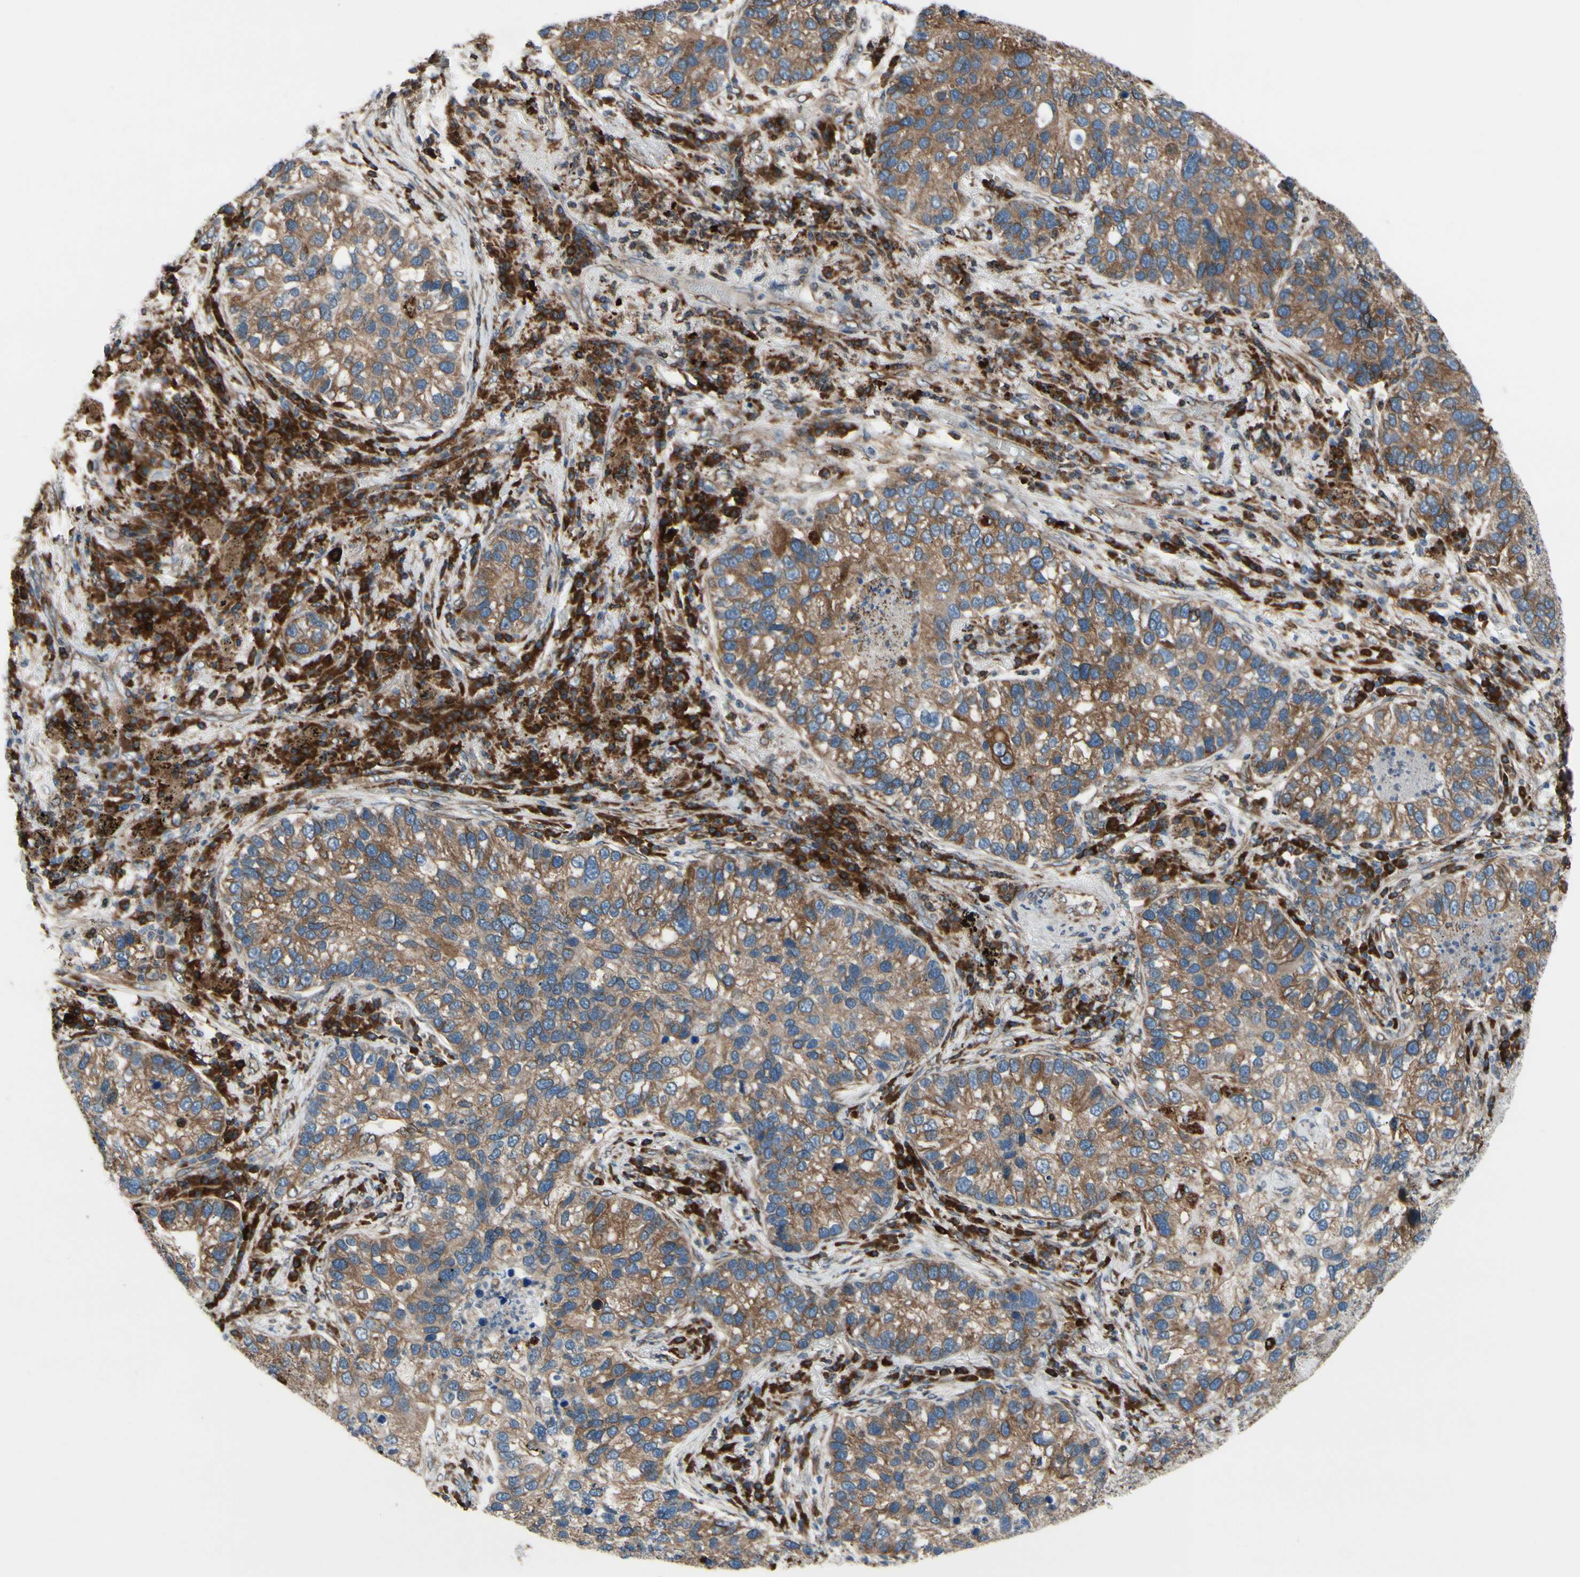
{"staining": {"intensity": "moderate", "quantity": ">75%", "location": "cytoplasmic/membranous"}, "tissue": "lung cancer", "cell_type": "Tumor cells", "image_type": "cancer", "snomed": [{"axis": "morphology", "description": "Normal tissue, NOS"}, {"axis": "morphology", "description": "Adenocarcinoma, NOS"}, {"axis": "topography", "description": "Bronchus"}, {"axis": "topography", "description": "Lung"}], "caption": "A photomicrograph showing moderate cytoplasmic/membranous positivity in about >75% of tumor cells in lung cancer (adenocarcinoma), as visualized by brown immunohistochemical staining.", "gene": "CLCC1", "patient": {"sex": "male", "age": 54}}